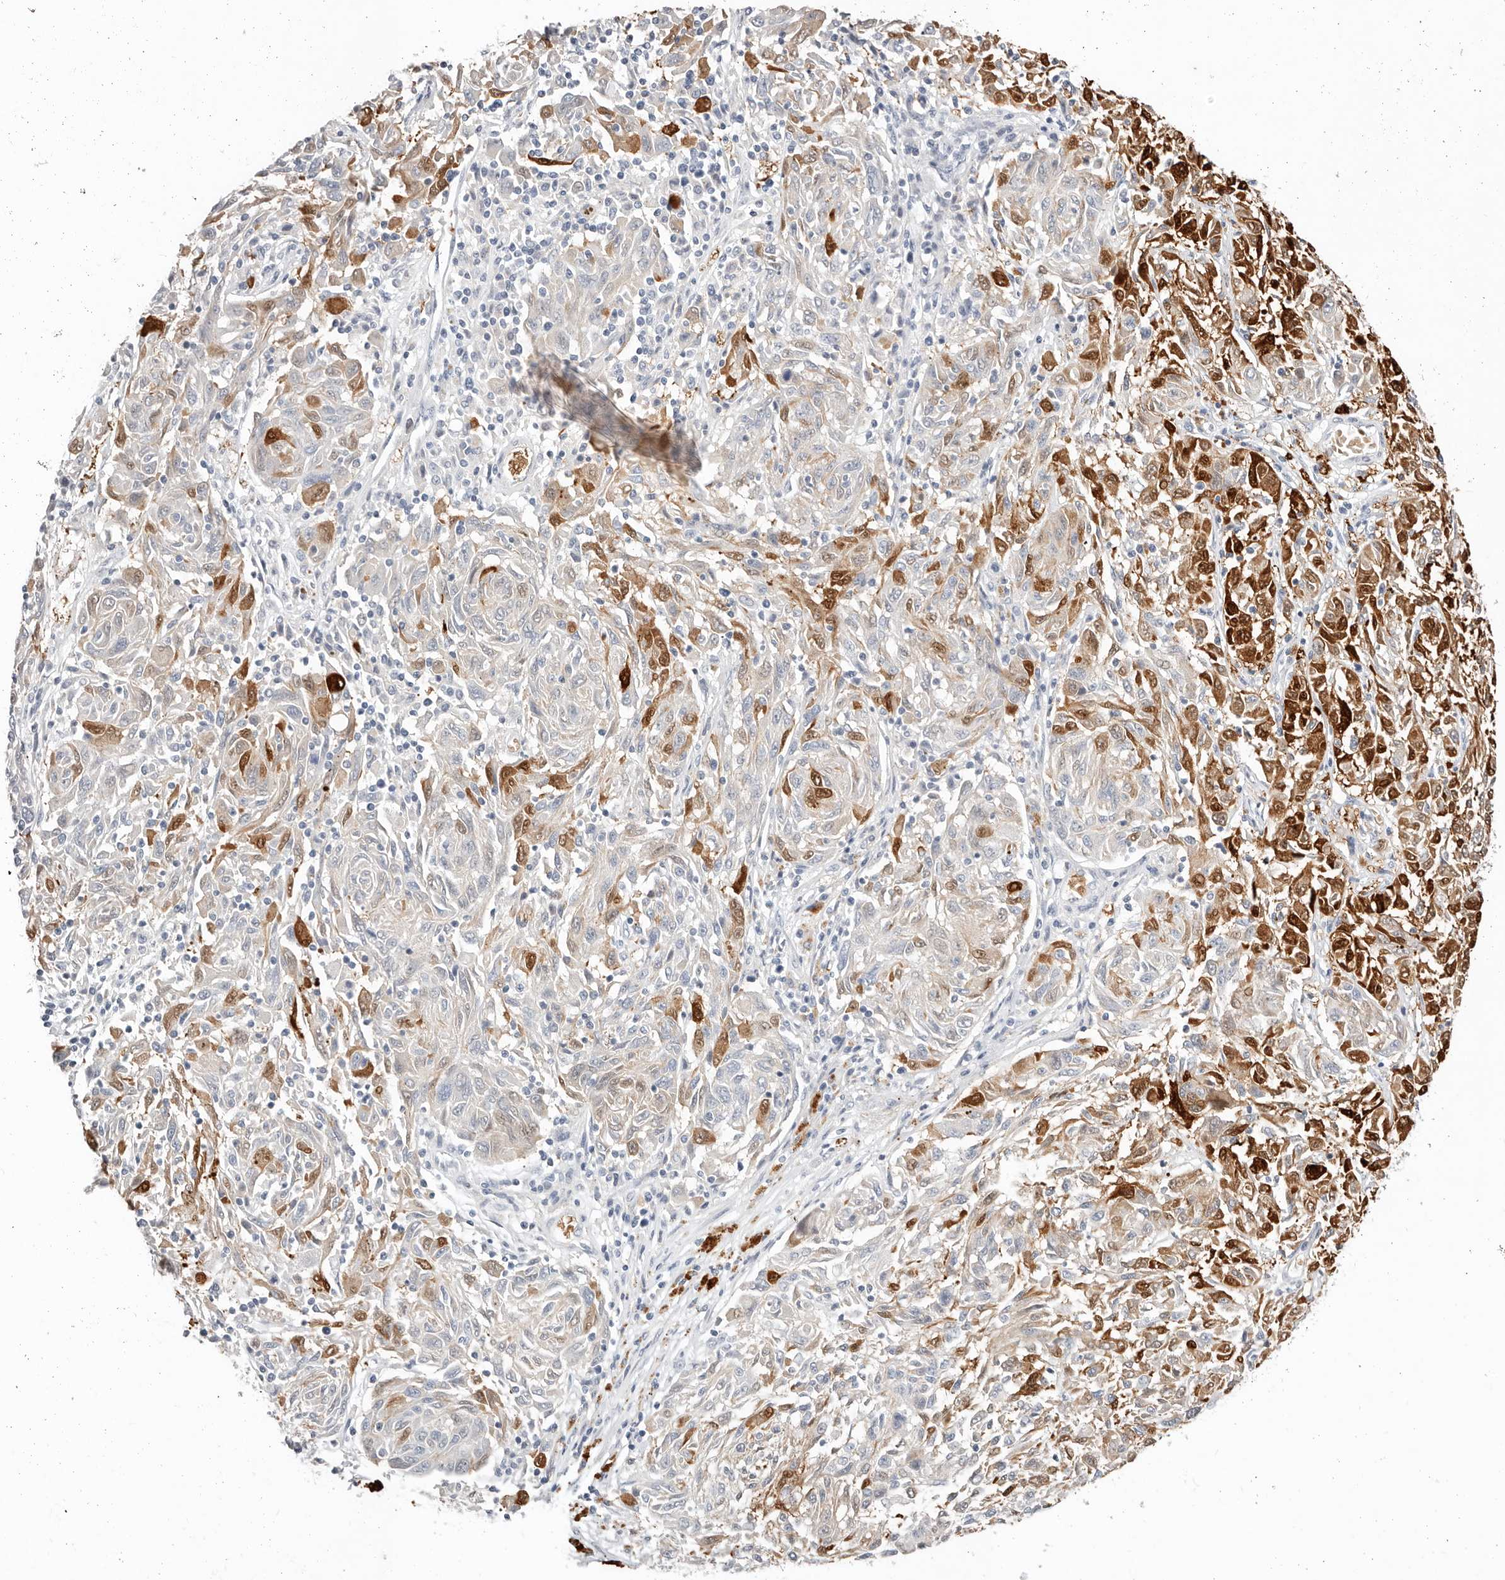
{"staining": {"intensity": "strong", "quantity": "<25%", "location": "cytoplasmic/membranous,nuclear"}, "tissue": "melanoma", "cell_type": "Tumor cells", "image_type": "cancer", "snomed": [{"axis": "morphology", "description": "Malignant melanoma, NOS"}, {"axis": "topography", "description": "Skin"}], "caption": "Brown immunohistochemical staining in human malignant melanoma exhibits strong cytoplasmic/membranous and nuclear staining in approximately <25% of tumor cells.", "gene": "TMEM63B", "patient": {"sex": "male", "age": 53}}